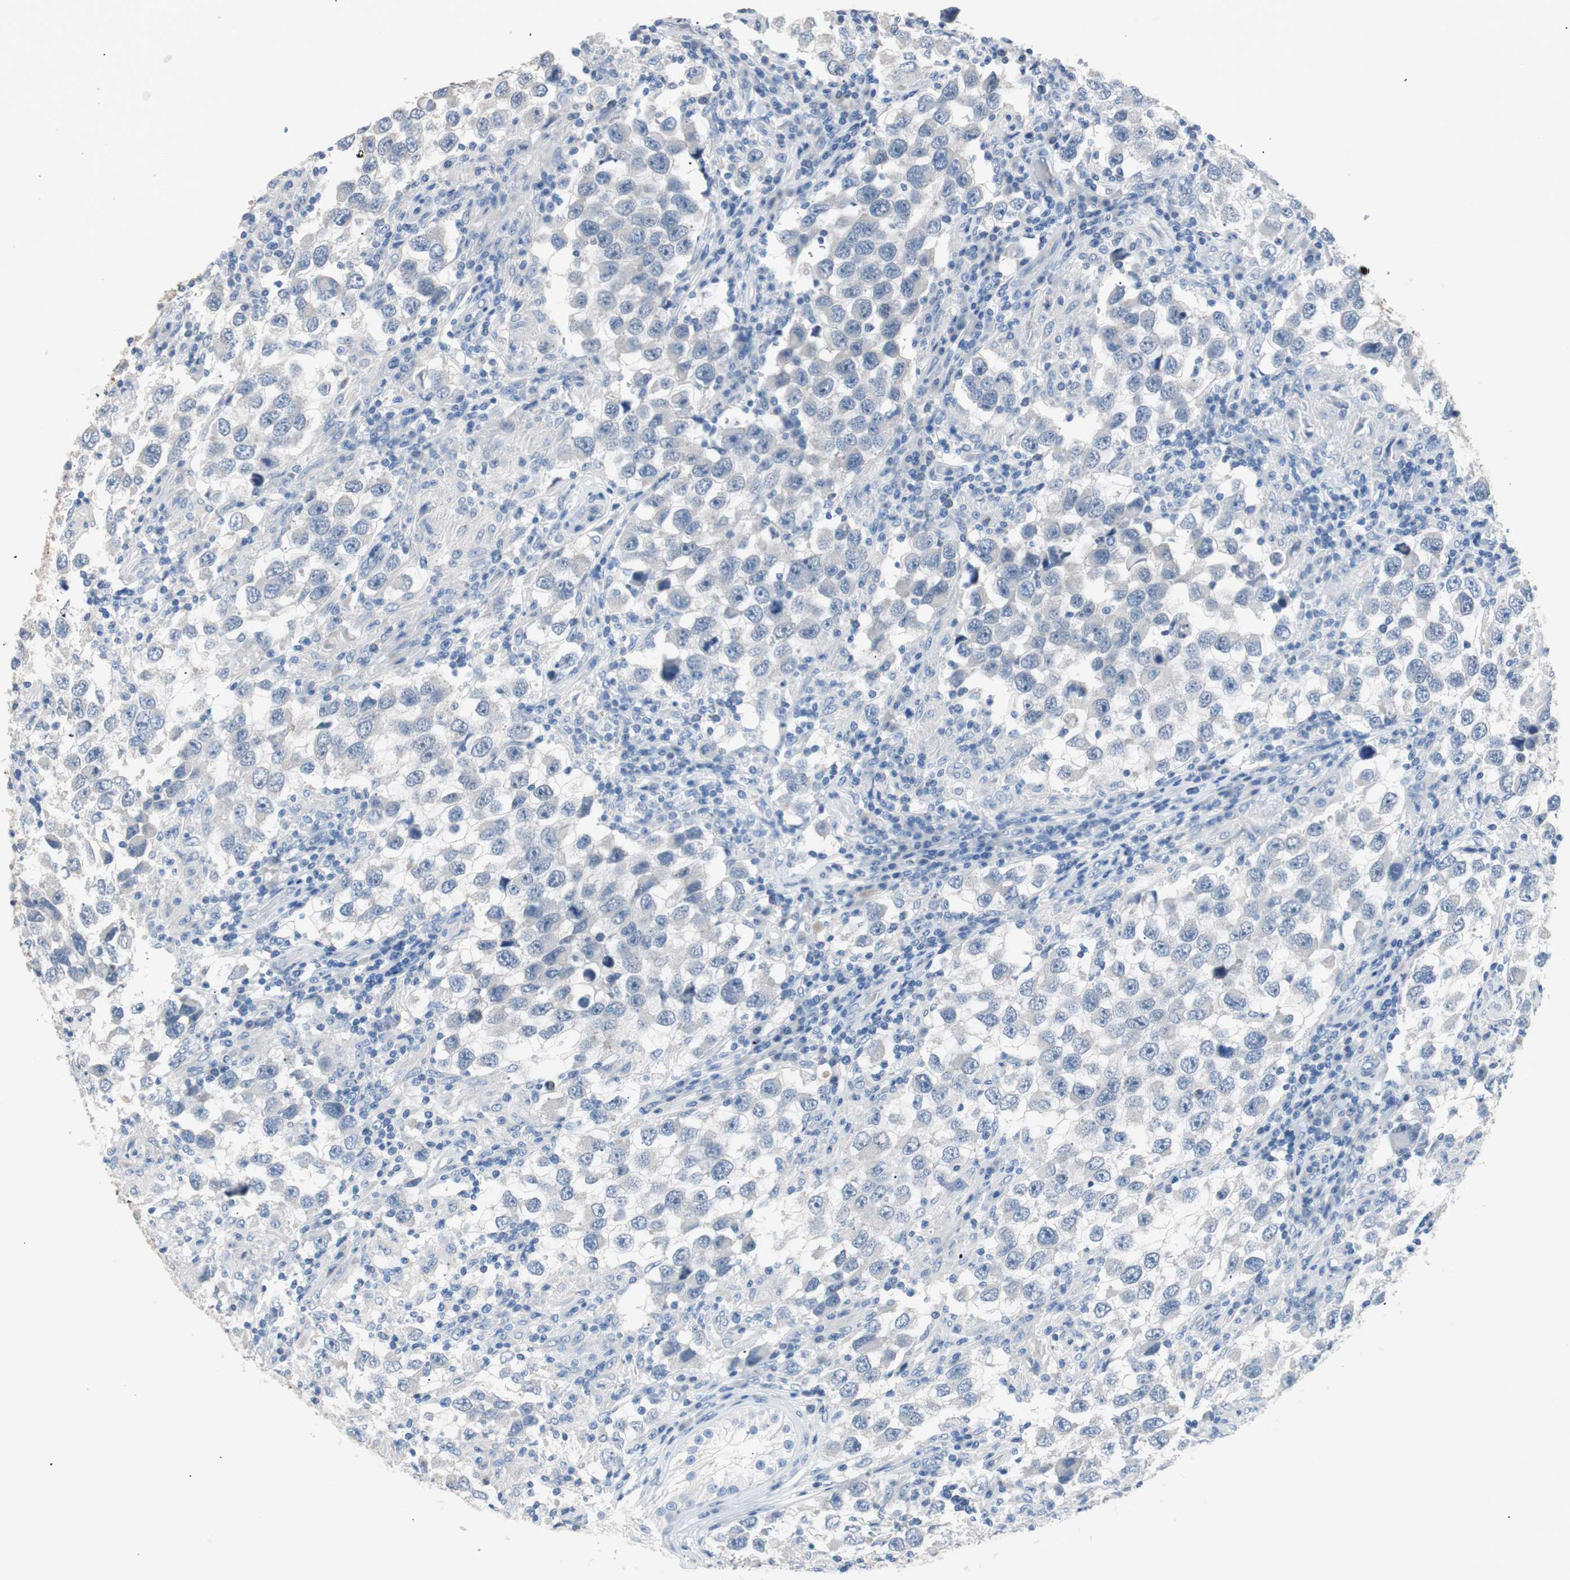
{"staining": {"intensity": "negative", "quantity": "none", "location": "none"}, "tissue": "testis cancer", "cell_type": "Tumor cells", "image_type": "cancer", "snomed": [{"axis": "morphology", "description": "Carcinoma, Embryonal, NOS"}, {"axis": "topography", "description": "Testis"}], "caption": "The histopathology image demonstrates no significant staining in tumor cells of embryonal carcinoma (testis). (Brightfield microscopy of DAB (3,3'-diaminobenzidine) immunohistochemistry (IHC) at high magnification).", "gene": "VIL1", "patient": {"sex": "male", "age": 21}}